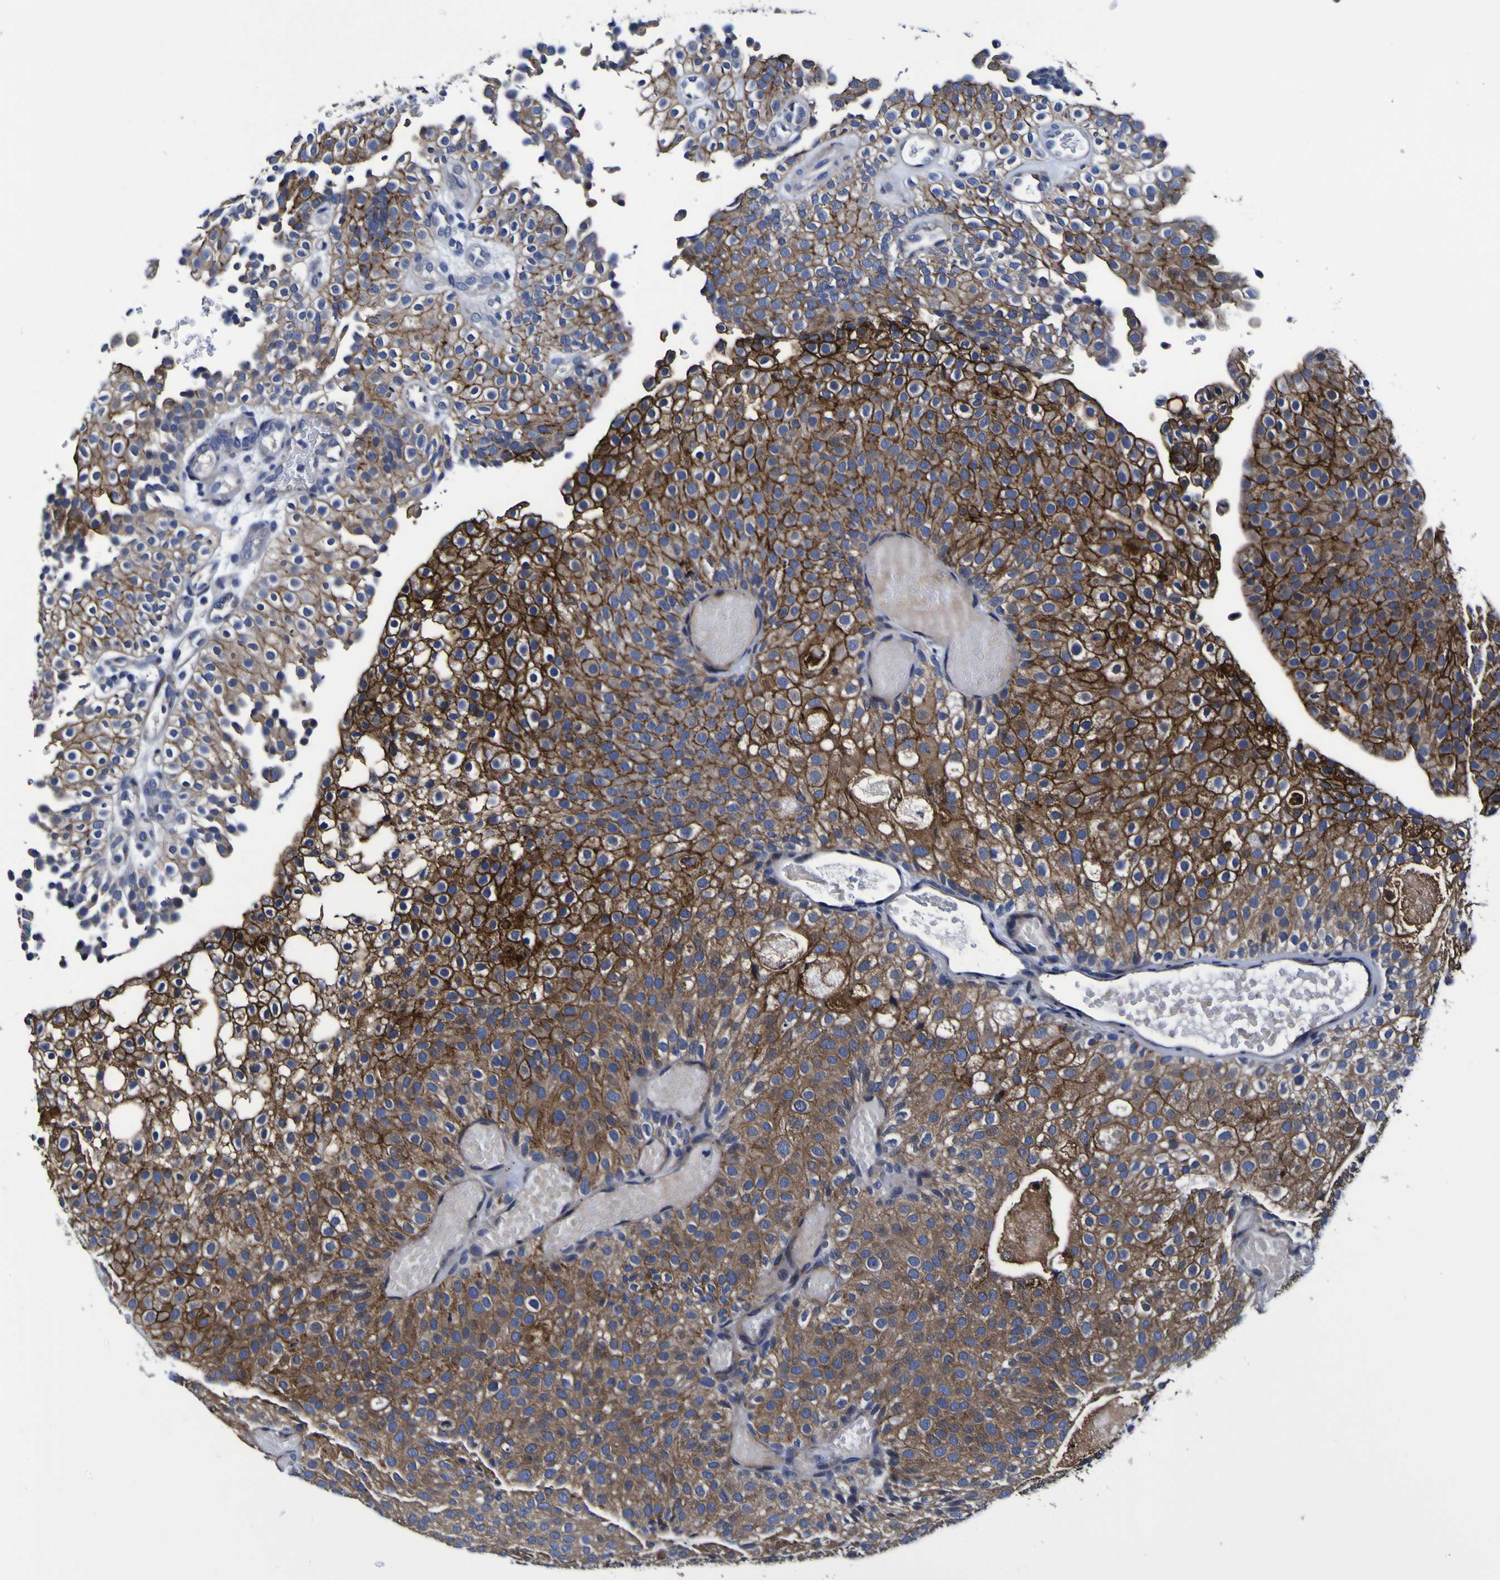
{"staining": {"intensity": "moderate", "quantity": ">75%", "location": "cytoplasmic/membranous"}, "tissue": "urothelial cancer", "cell_type": "Tumor cells", "image_type": "cancer", "snomed": [{"axis": "morphology", "description": "Urothelial carcinoma, Low grade"}, {"axis": "topography", "description": "Urinary bladder"}], "caption": "This image shows immunohistochemistry (IHC) staining of human urothelial cancer, with medium moderate cytoplasmic/membranous expression in approximately >75% of tumor cells.", "gene": "SORCS1", "patient": {"sex": "male", "age": 78}}